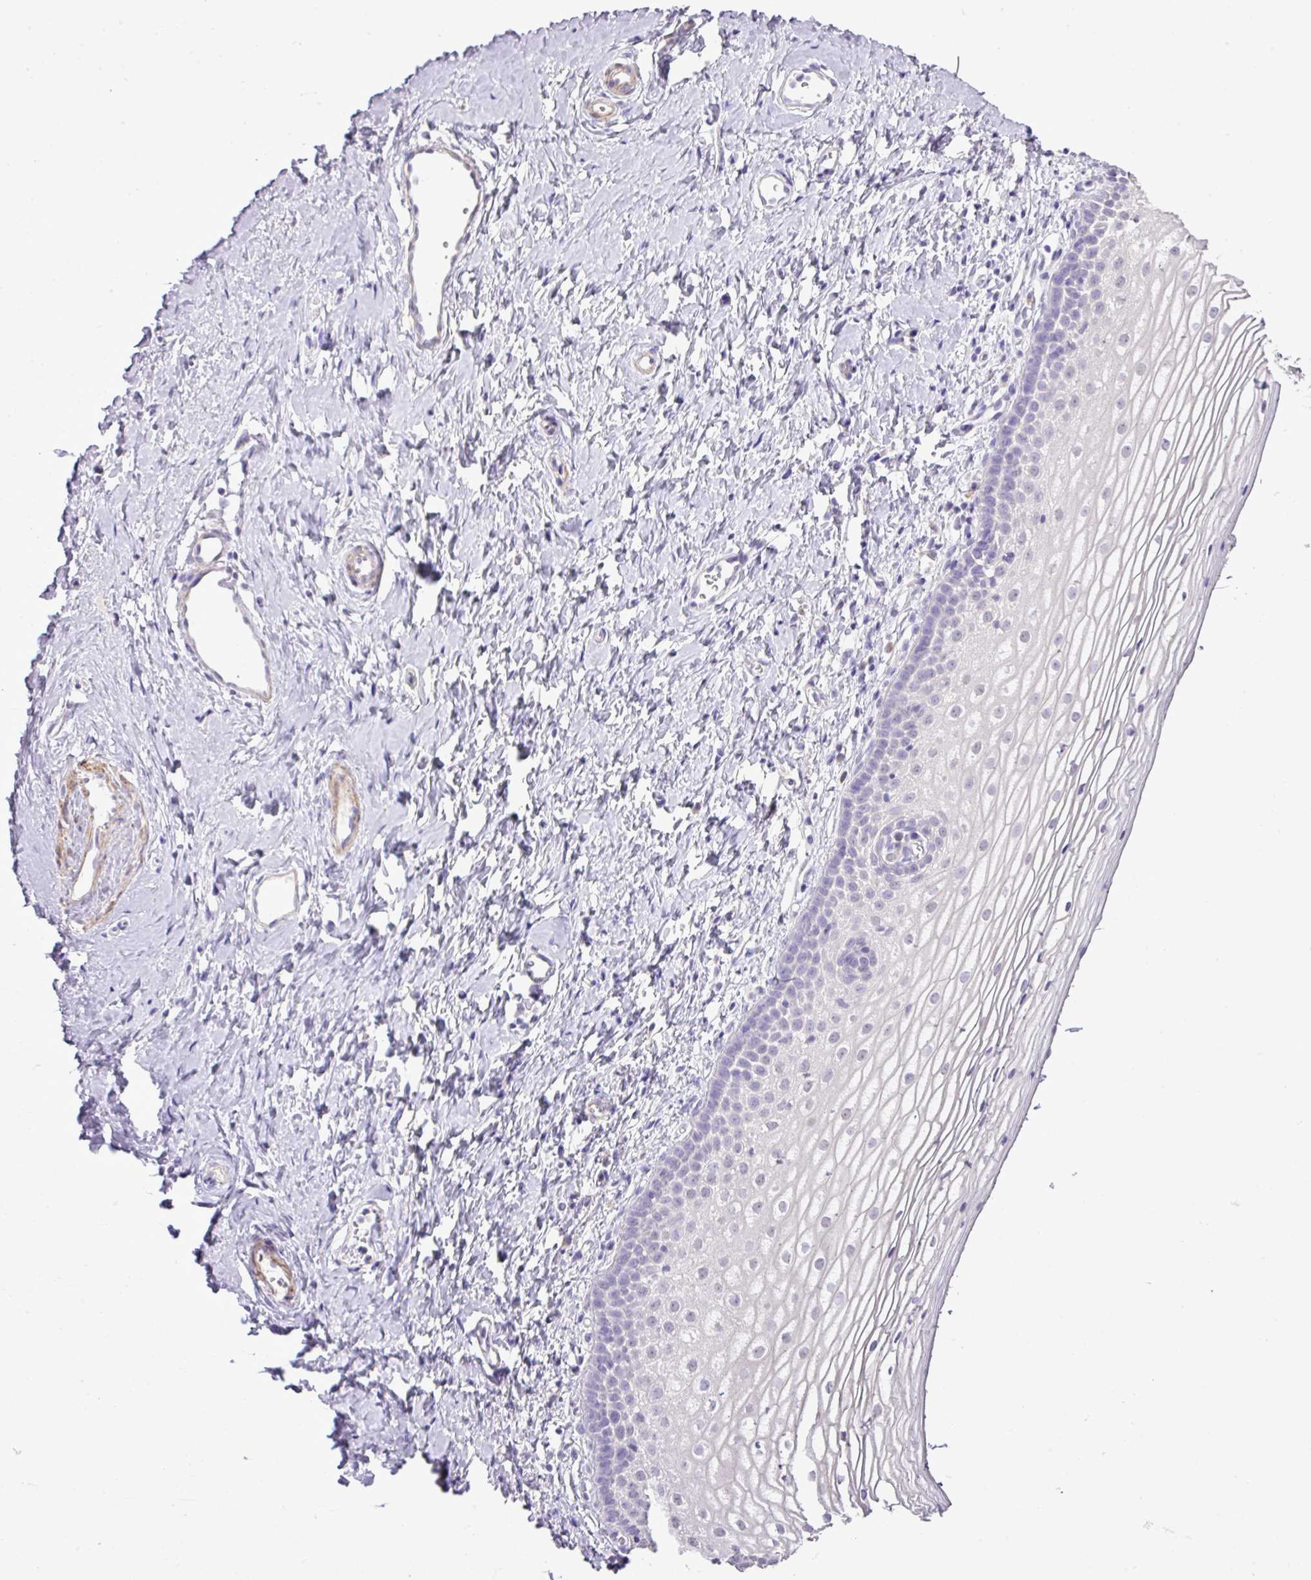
{"staining": {"intensity": "negative", "quantity": "none", "location": "none"}, "tissue": "vagina", "cell_type": "Squamous epithelial cells", "image_type": "normal", "snomed": [{"axis": "morphology", "description": "Normal tissue, NOS"}, {"axis": "topography", "description": "Vagina"}], "caption": "Immunohistochemistry micrograph of benign human vagina stained for a protein (brown), which exhibits no positivity in squamous epithelial cells. (Brightfield microscopy of DAB immunohistochemistry at high magnification).", "gene": "DIP2A", "patient": {"sex": "female", "age": 56}}